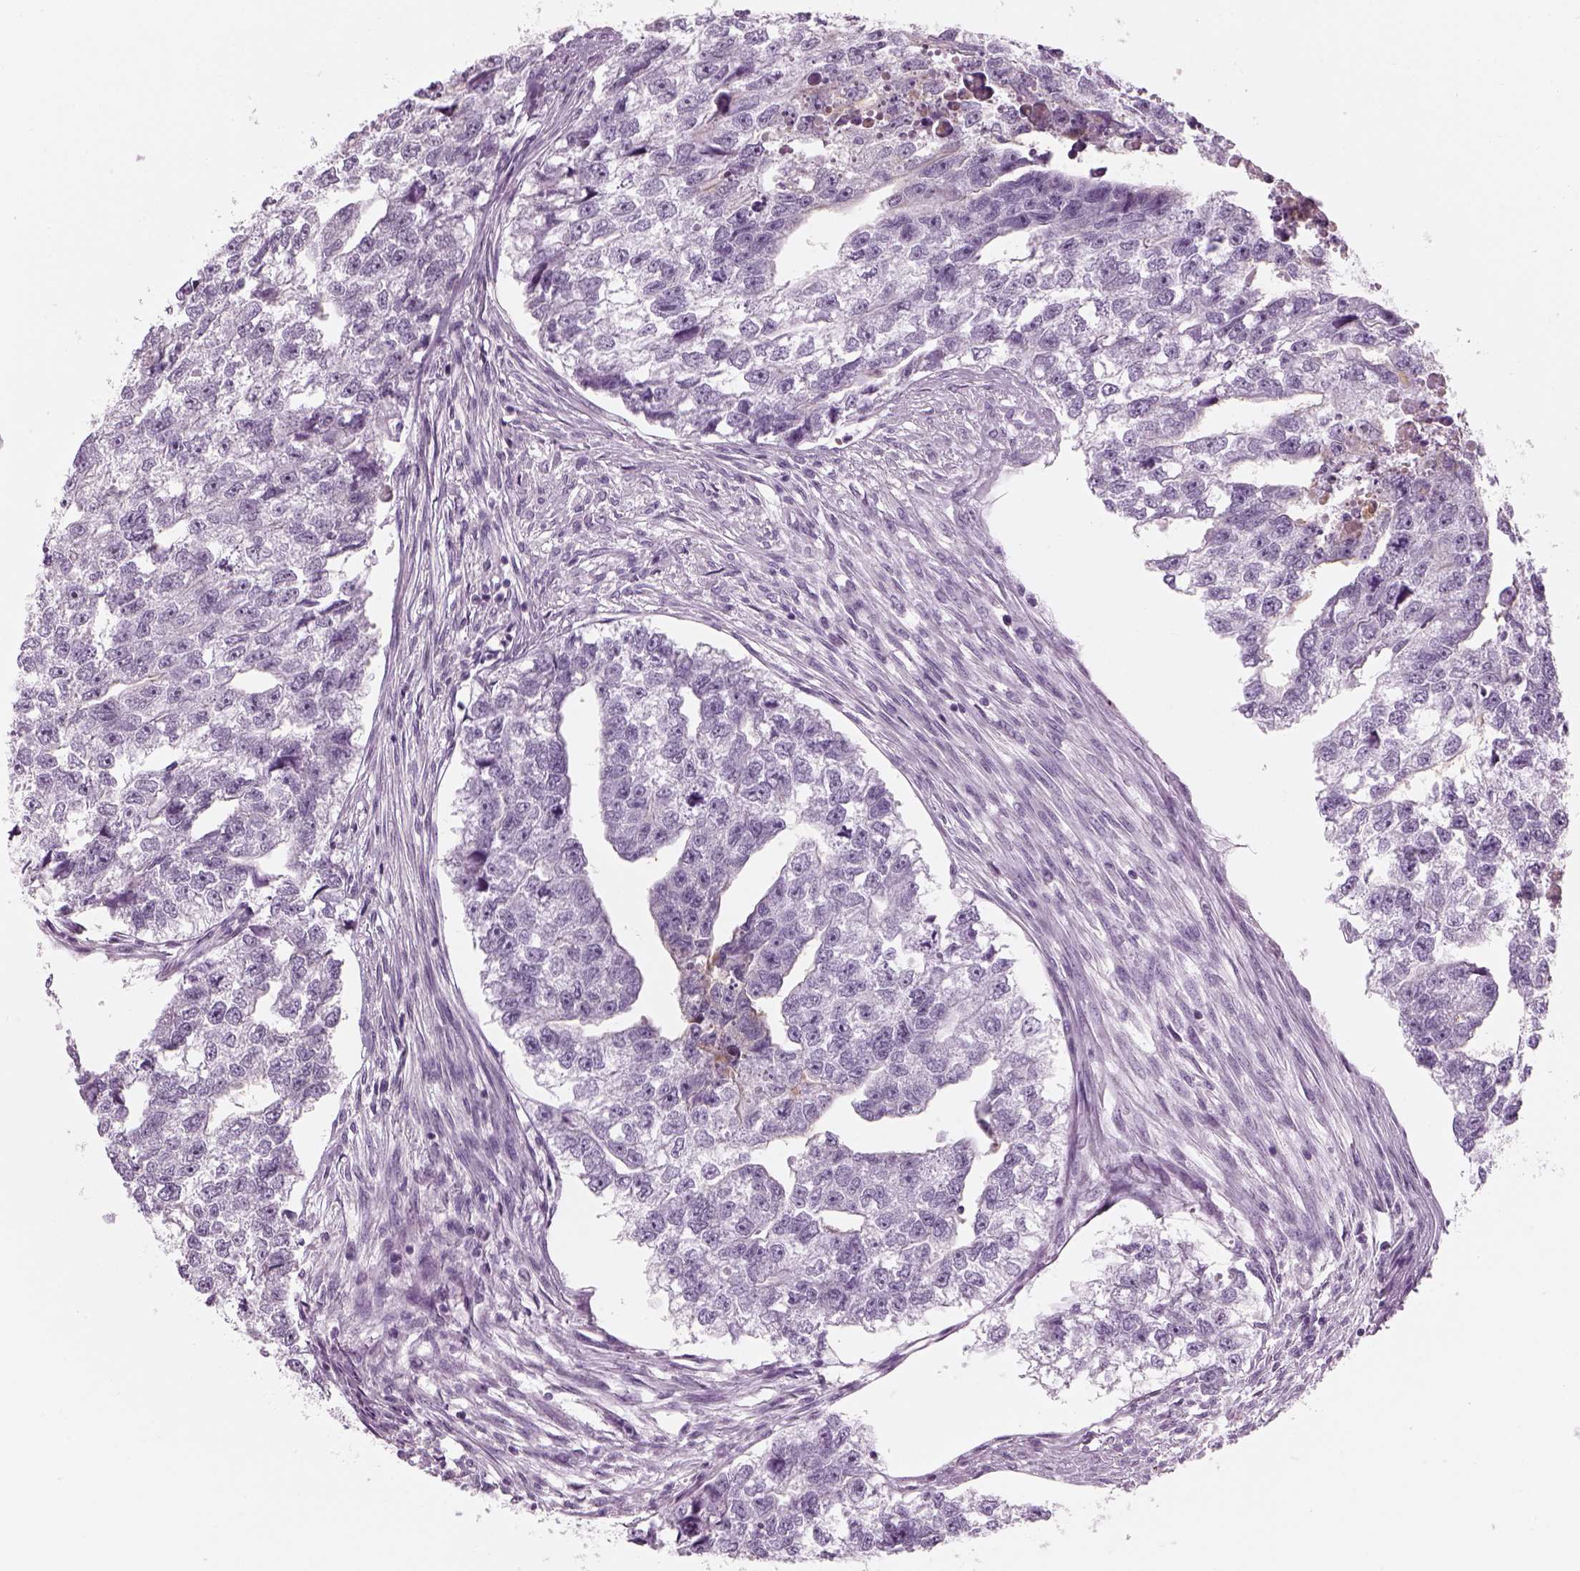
{"staining": {"intensity": "negative", "quantity": "none", "location": "none"}, "tissue": "testis cancer", "cell_type": "Tumor cells", "image_type": "cancer", "snomed": [{"axis": "morphology", "description": "Carcinoma, Embryonal, NOS"}, {"axis": "morphology", "description": "Teratoma, malignant, NOS"}, {"axis": "topography", "description": "Testis"}], "caption": "DAB immunohistochemical staining of testis cancer demonstrates no significant positivity in tumor cells. (Stains: DAB immunohistochemistry (IHC) with hematoxylin counter stain, Microscopy: brightfield microscopy at high magnification).", "gene": "SAG", "patient": {"sex": "male", "age": 44}}